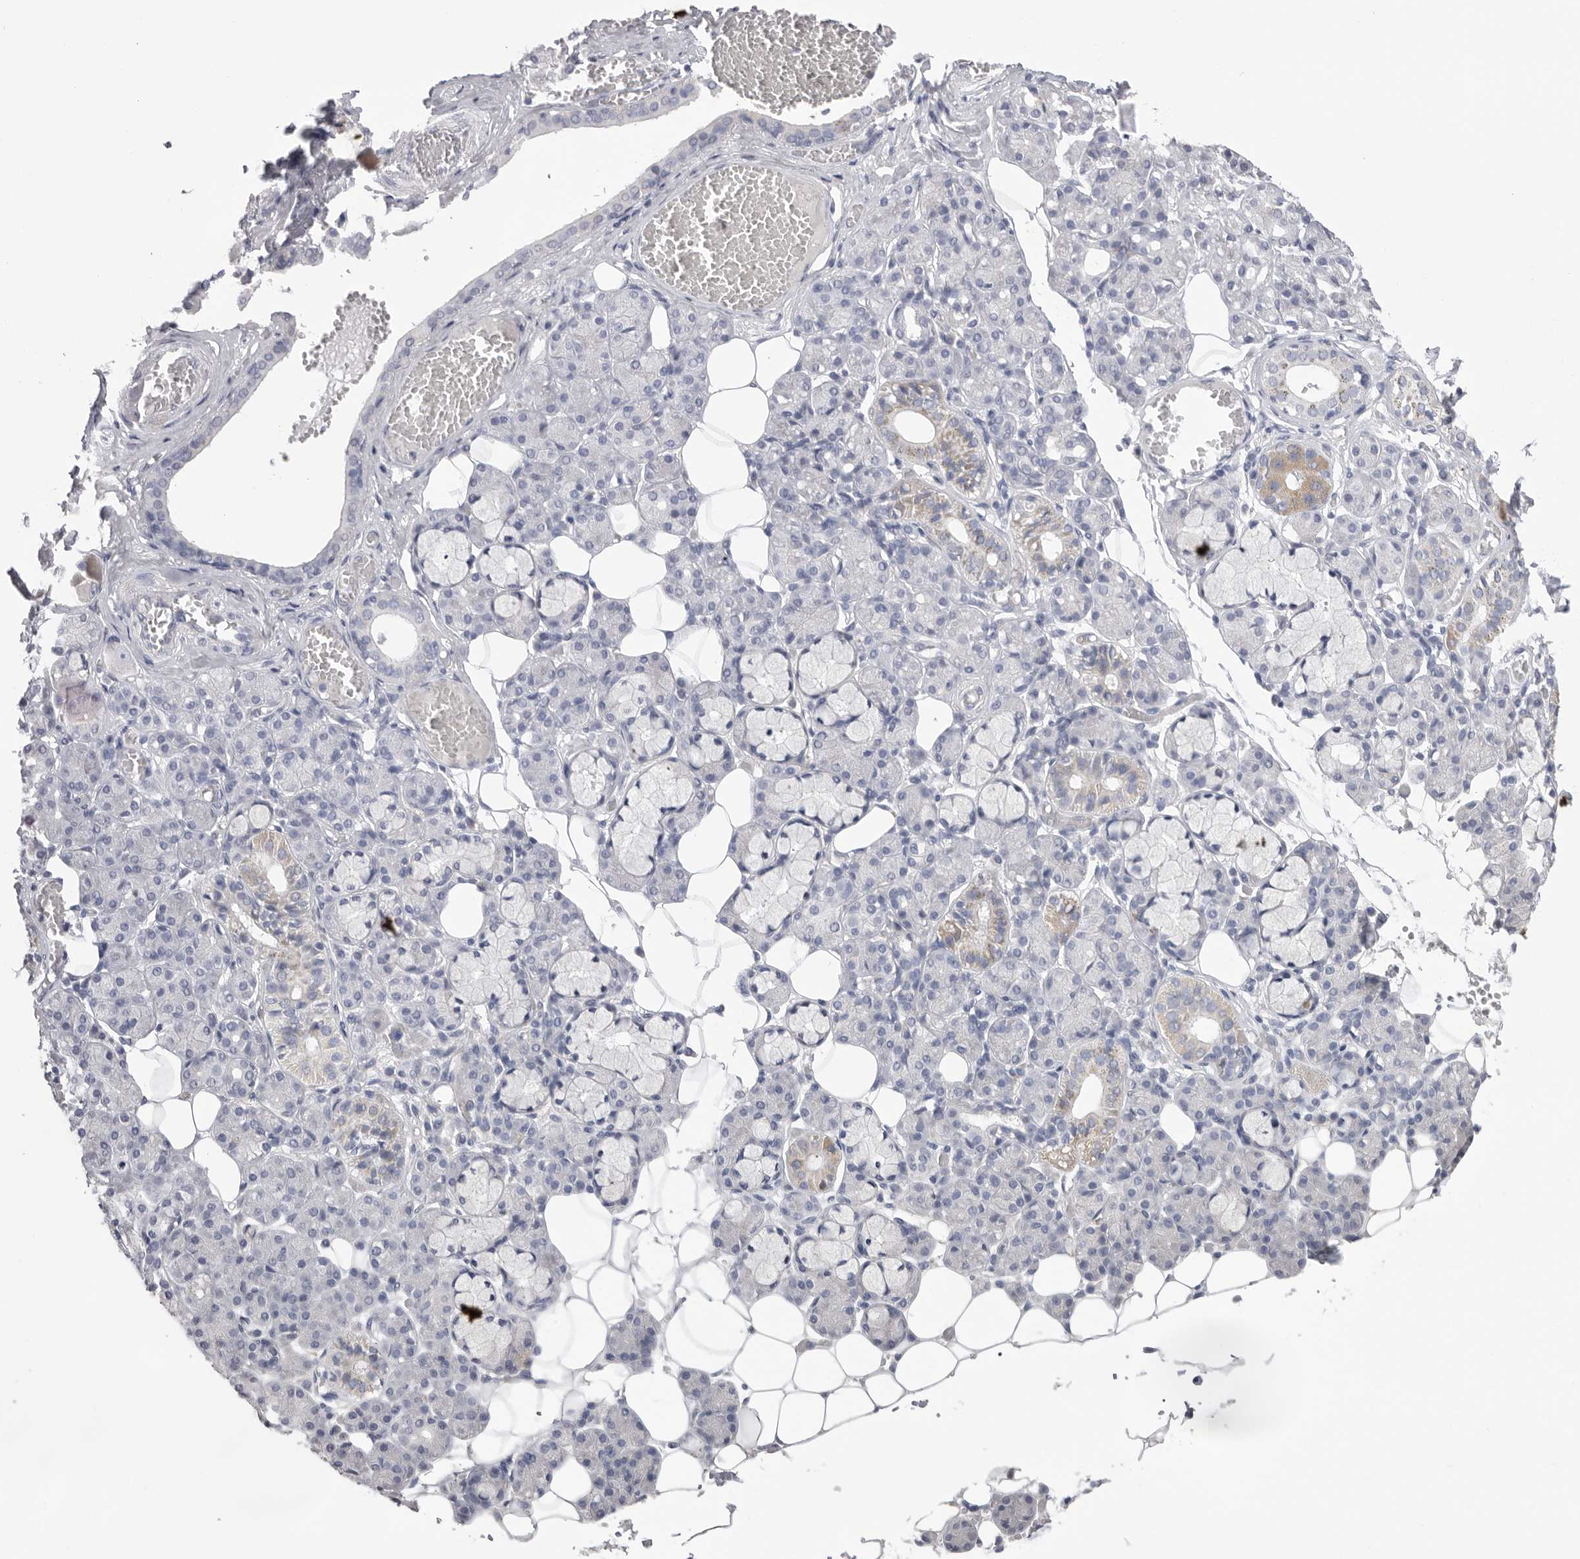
{"staining": {"intensity": "weak", "quantity": "<25%", "location": "cytoplasmic/membranous"}, "tissue": "salivary gland", "cell_type": "Glandular cells", "image_type": "normal", "snomed": [{"axis": "morphology", "description": "Normal tissue, NOS"}, {"axis": "topography", "description": "Salivary gland"}], "caption": "Histopathology image shows no protein staining in glandular cells of benign salivary gland. Brightfield microscopy of immunohistochemistry stained with DAB (brown) and hematoxylin (blue), captured at high magnification.", "gene": "VDAC3", "patient": {"sex": "male", "age": 63}}